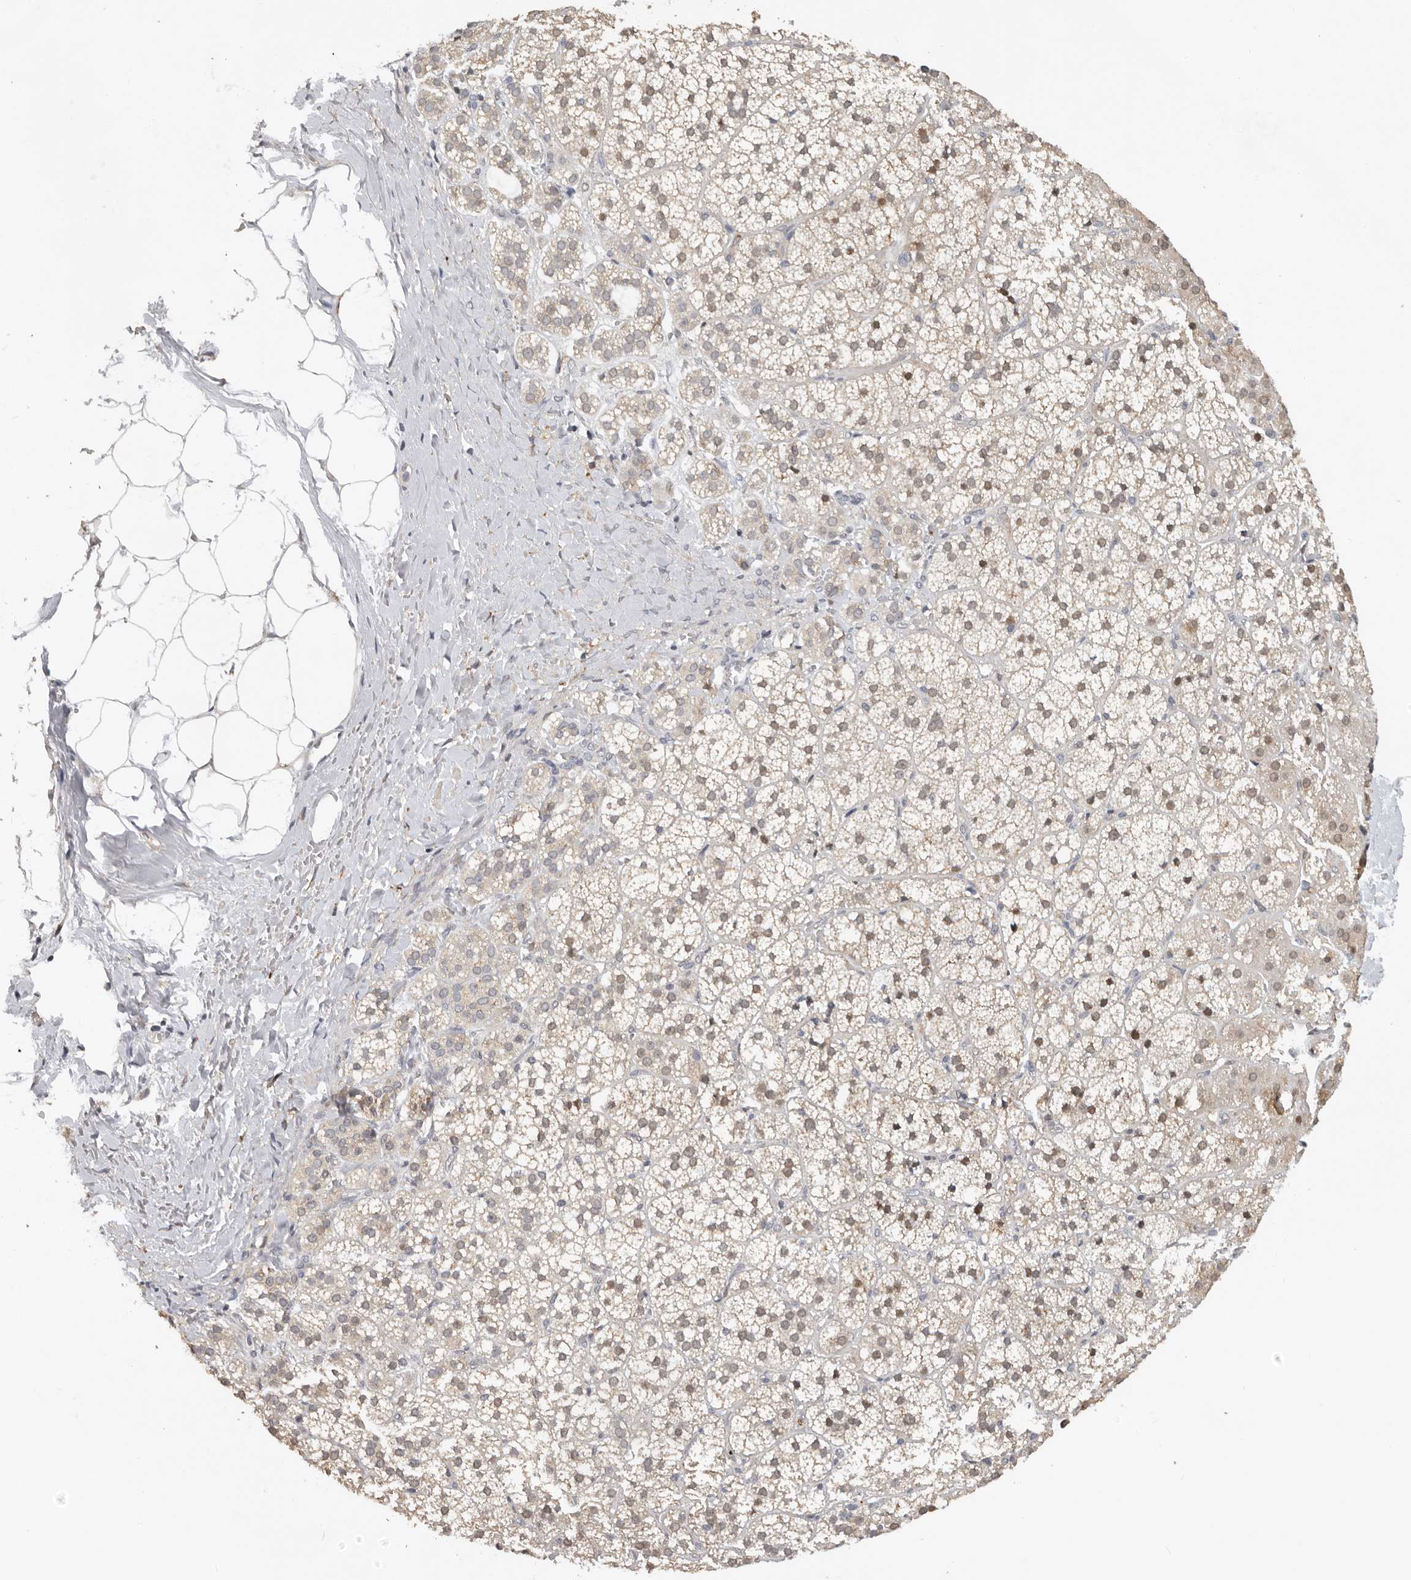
{"staining": {"intensity": "moderate", "quantity": "25%-75%", "location": "nuclear"}, "tissue": "adrenal gland", "cell_type": "Glandular cells", "image_type": "normal", "snomed": [{"axis": "morphology", "description": "Normal tissue, NOS"}, {"axis": "topography", "description": "Adrenal gland"}], "caption": "Immunohistochemical staining of unremarkable adrenal gland displays 25%-75% levels of moderate nuclear protein expression in approximately 25%-75% of glandular cells.", "gene": "HENMT1", "patient": {"sex": "female", "age": 44}}